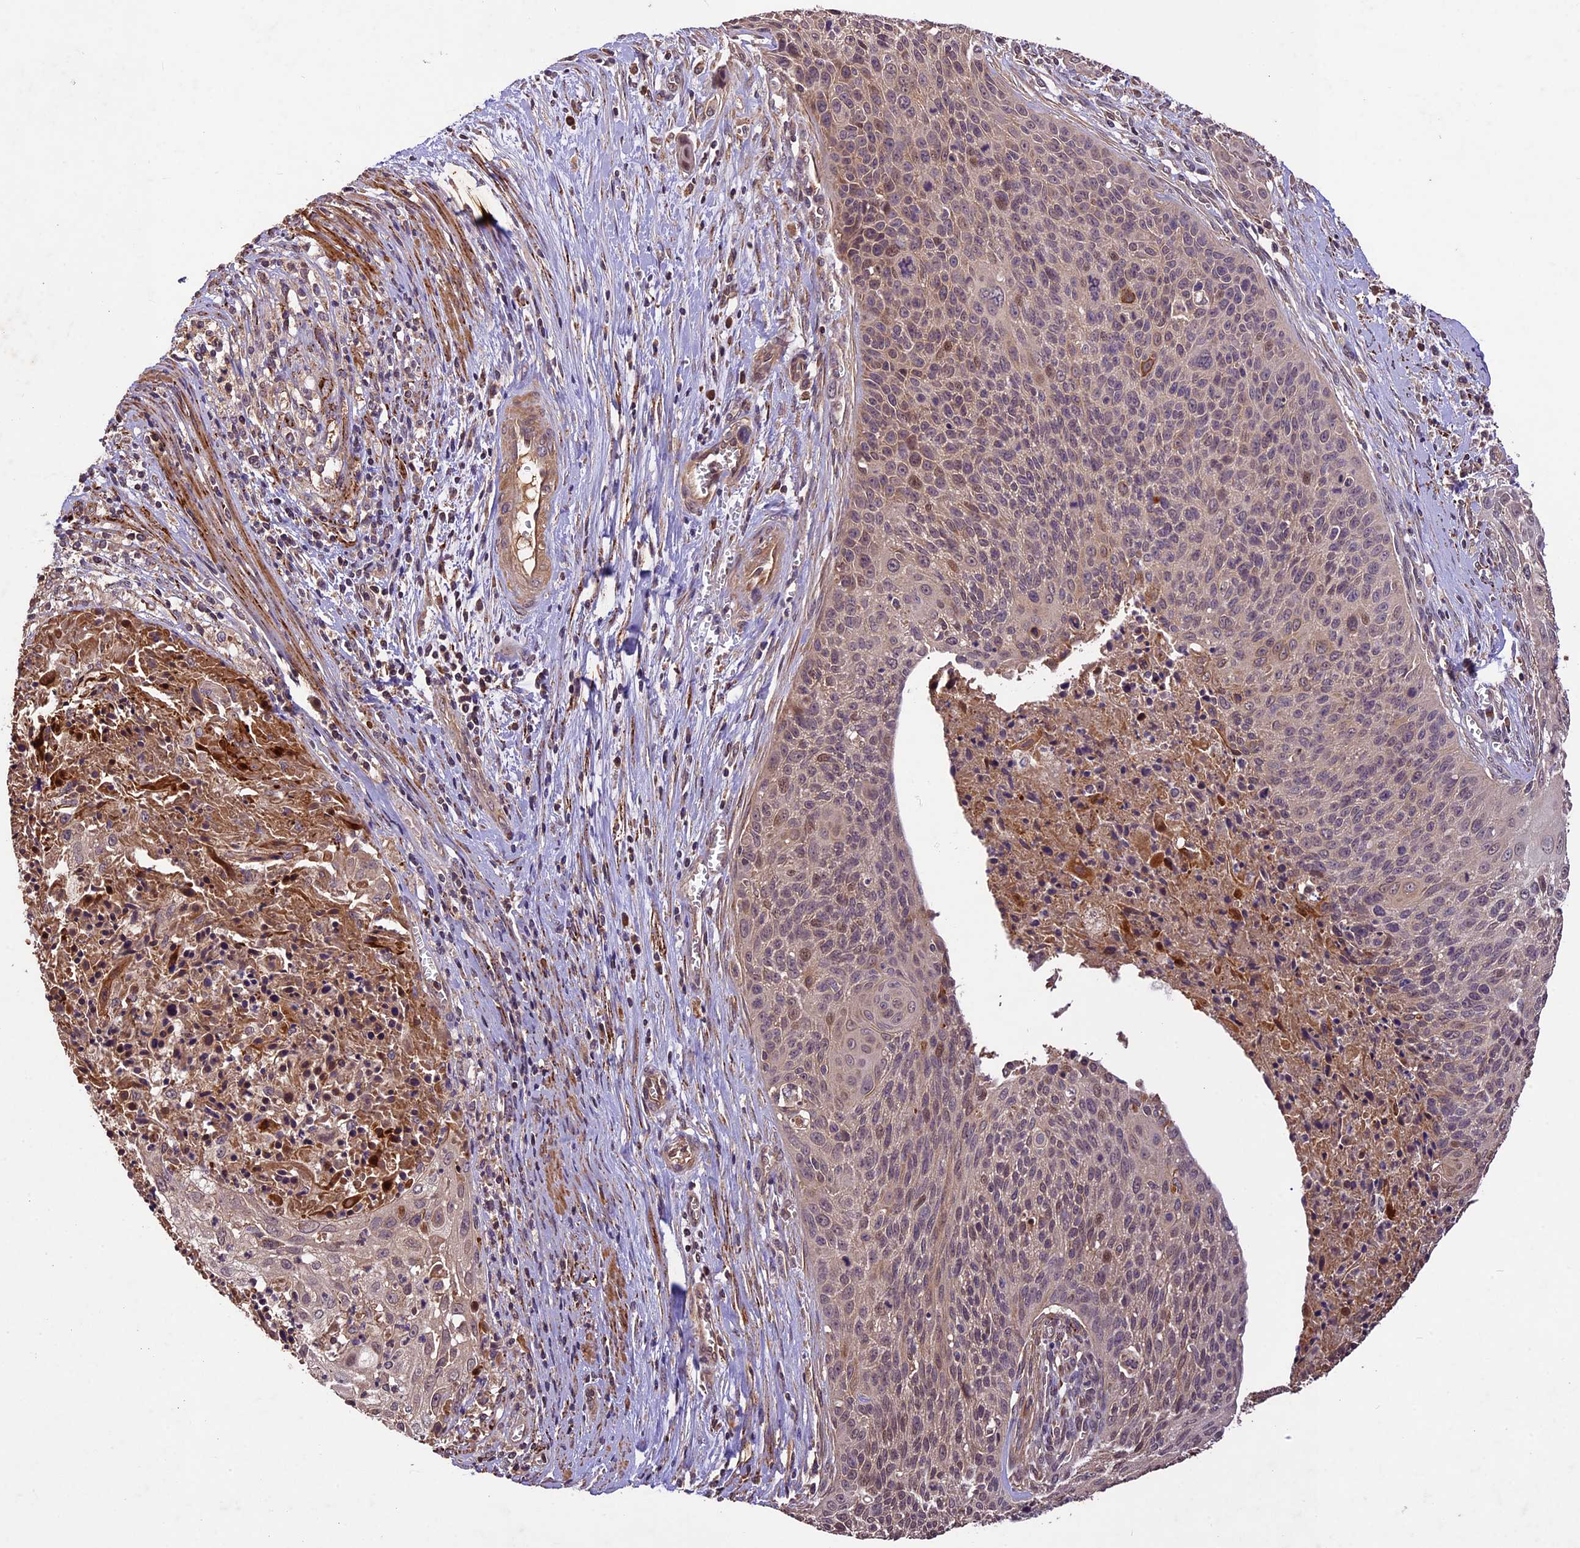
{"staining": {"intensity": "weak", "quantity": "25%-75%", "location": "cytoplasmic/membranous"}, "tissue": "cervical cancer", "cell_type": "Tumor cells", "image_type": "cancer", "snomed": [{"axis": "morphology", "description": "Squamous cell carcinoma, NOS"}, {"axis": "topography", "description": "Cervix"}], "caption": "IHC of human cervical squamous cell carcinoma reveals low levels of weak cytoplasmic/membranous staining in approximately 25%-75% of tumor cells.", "gene": "CRLF1", "patient": {"sex": "female", "age": 55}}